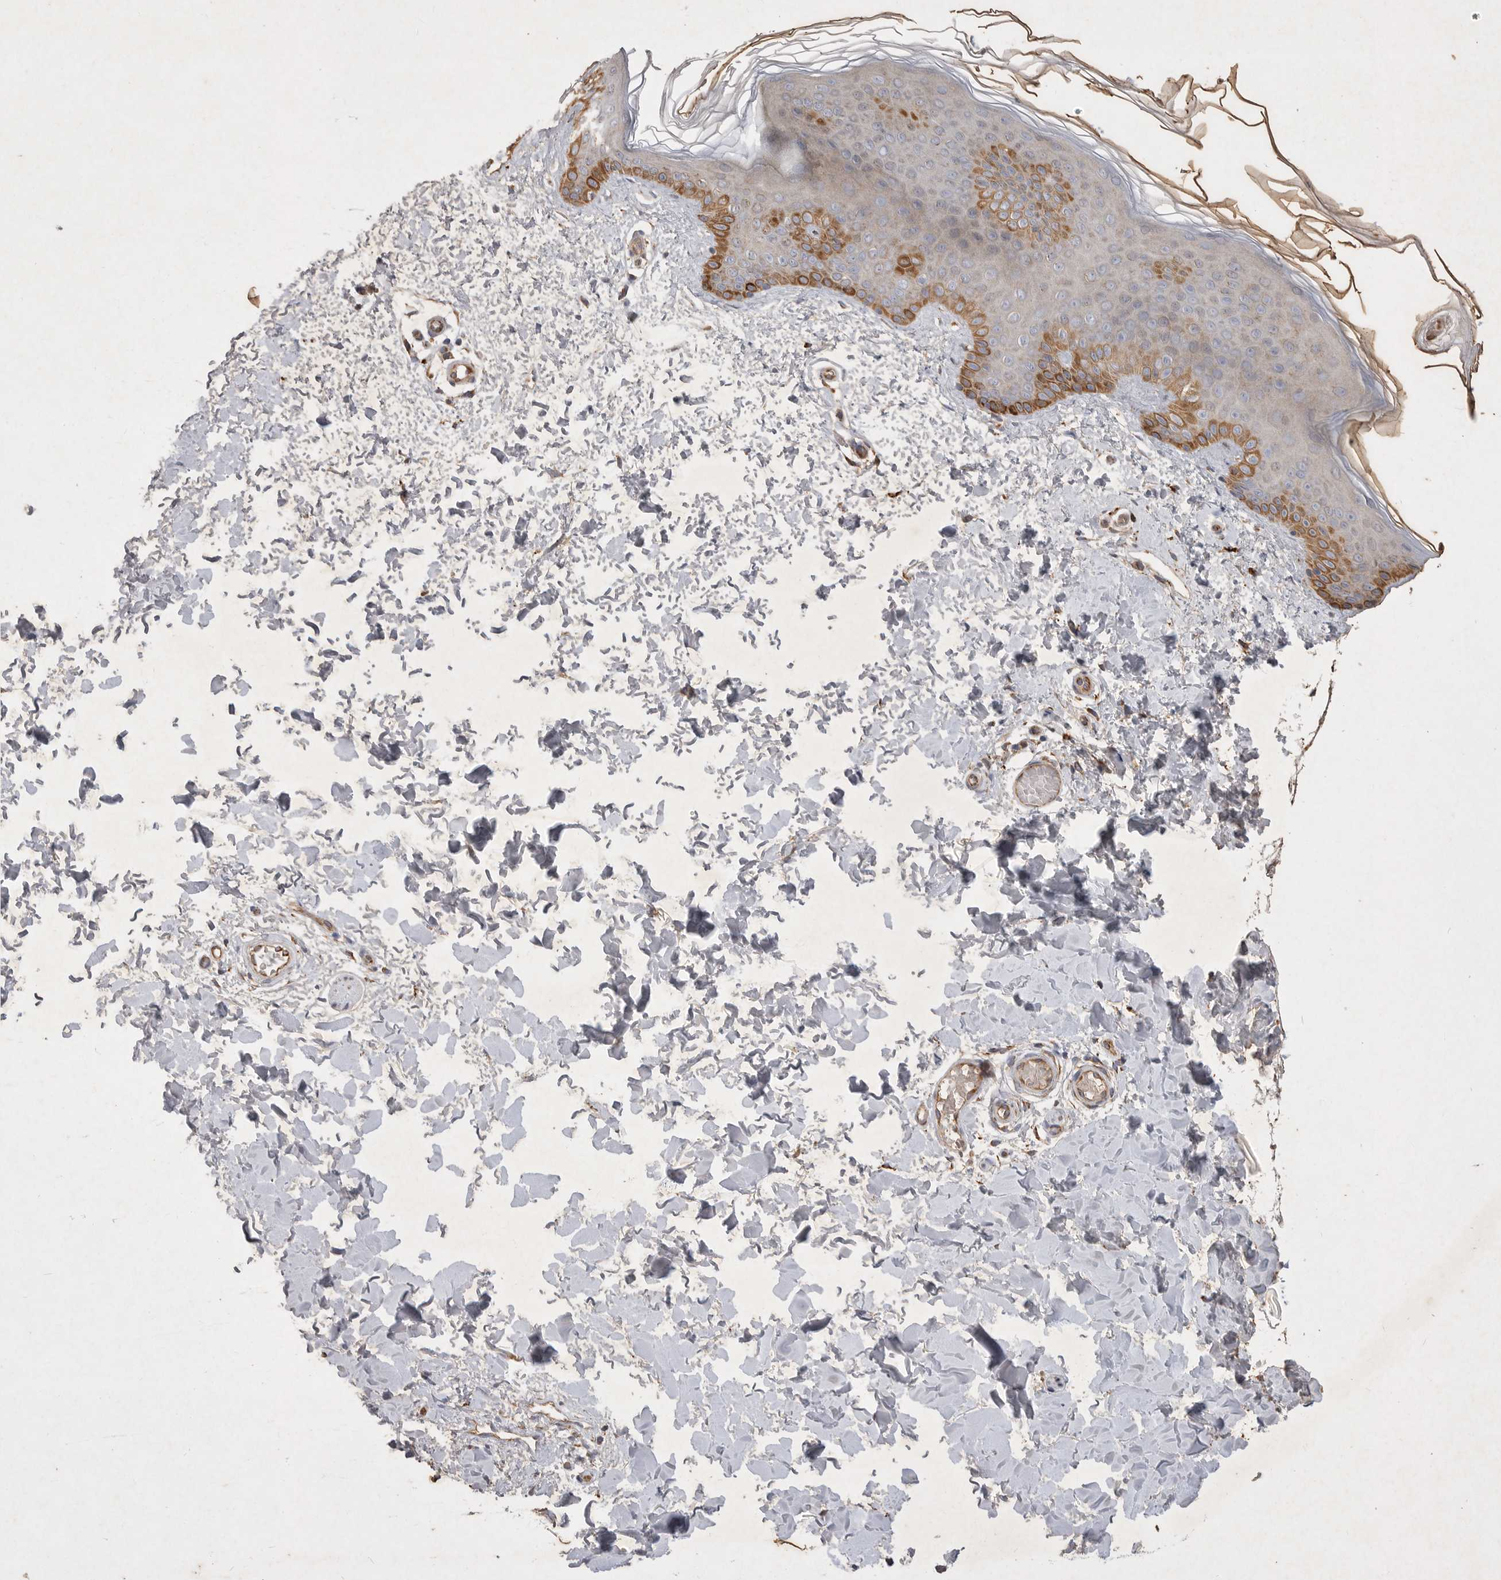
{"staining": {"intensity": "negative", "quantity": "none", "location": "none"}, "tissue": "skin", "cell_type": "Fibroblasts", "image_type": "normal", "snomed": [{"axis": "morphology", "description": "Normal tissue, NOS"}, {"axis": "morphology", "description": "Neoplasm, benign, NOS"}, {"axis": "topography", "description": "Skin"}, {"axis": "topography", "description": "Soft tissue"}], "caption": "A high-resolution photomicrograph shows IHC staining of normal skin, which displays no significant positivity in fibroblasts.", "gene": "MRPL41", "patient": {"sex": "male", "age": 26}}